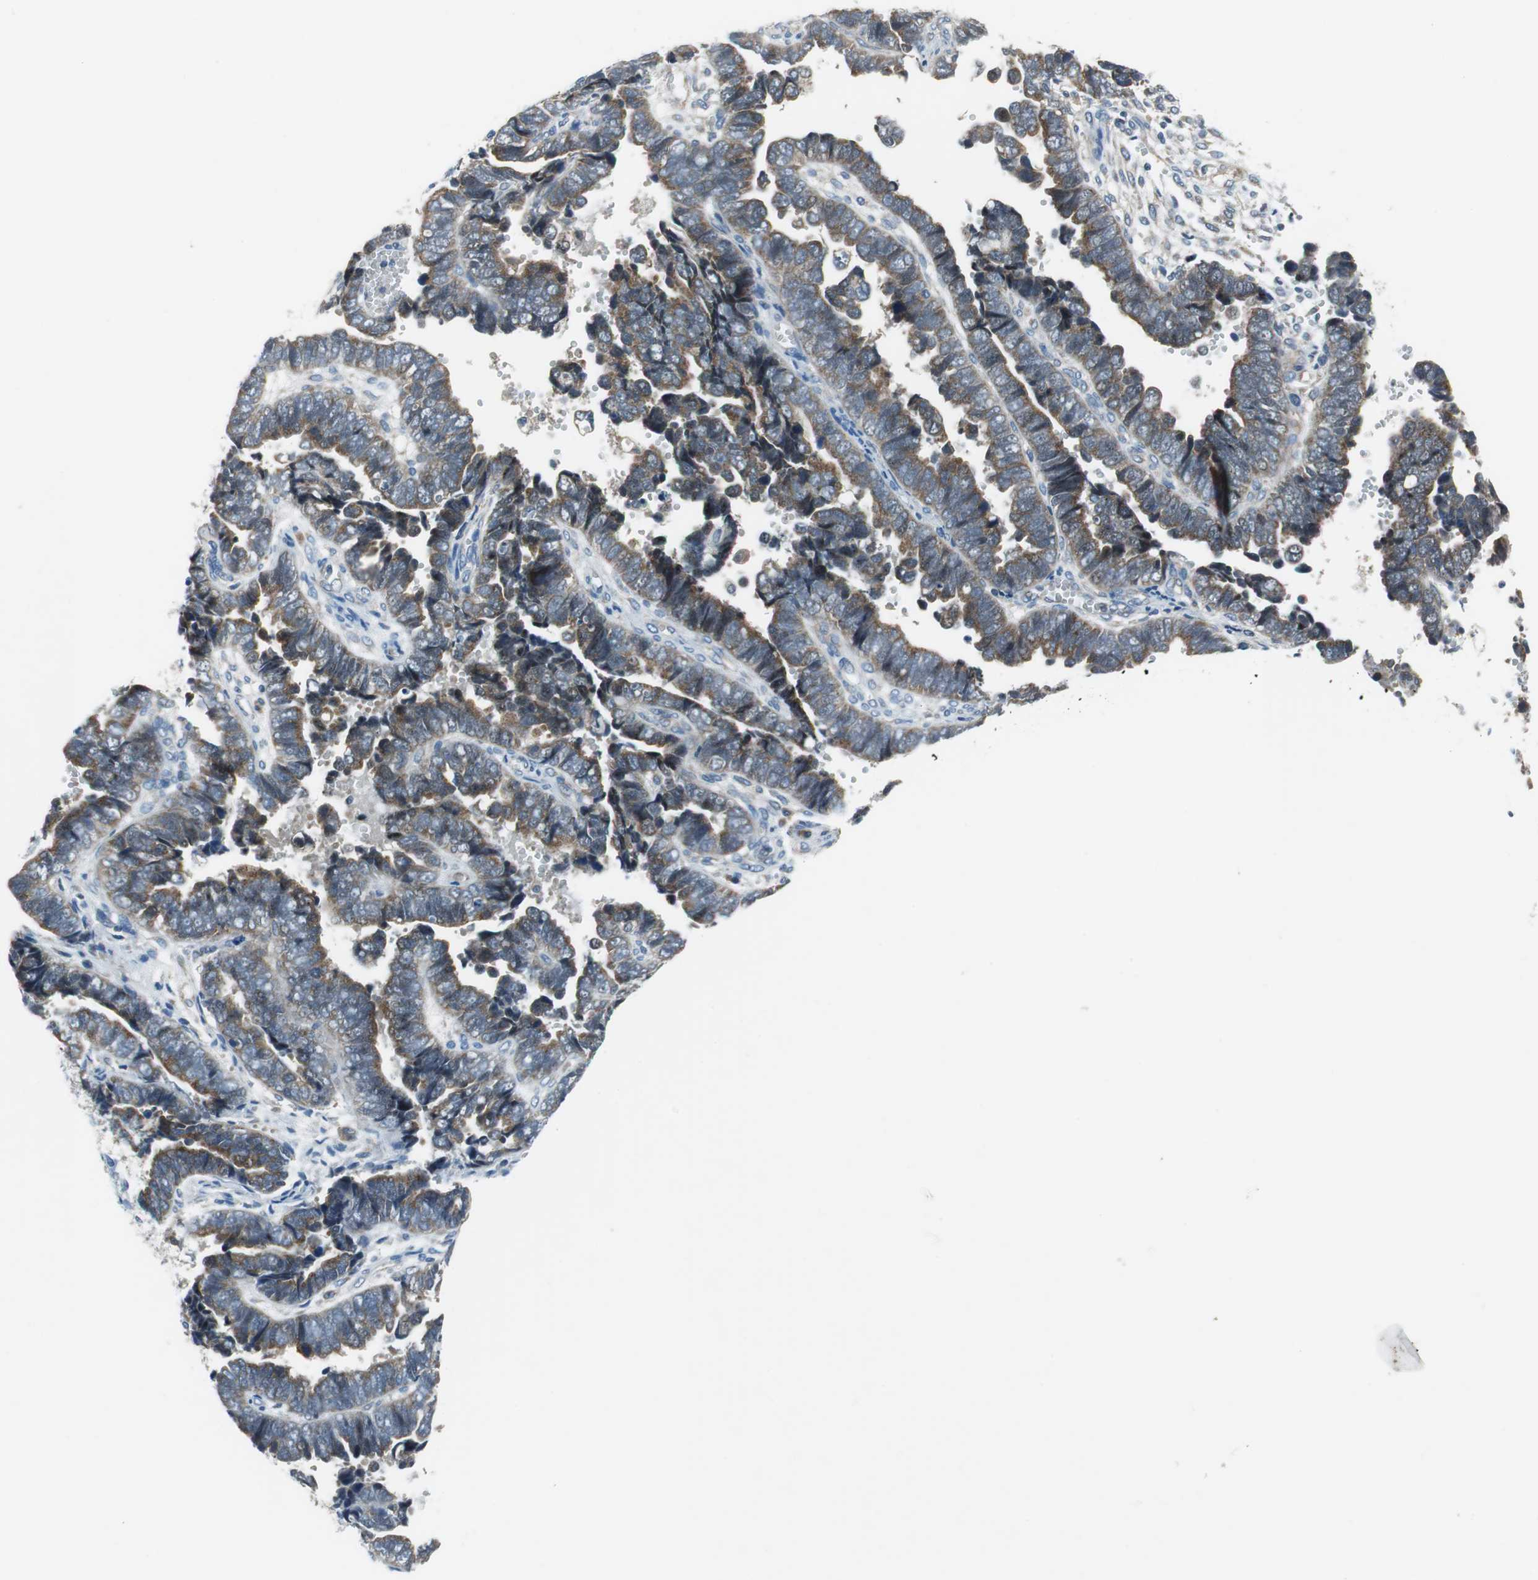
{"staining": {"intensity": "moderate", "quantity": ">75%", "location": "cytoplasmic/membranous"}, "tissue": "endometrial cancer", "cell_type": "Tumor cells", "image_type": "cancer", "snomed": [{"axis": "morphology", "description": "Adenocarcinoma, NOS"}, {"axis": "topography", "description": "Endometrium"}], "caption": "A brown stain highlights moderate cytoplasmic/membranous staining of a protein in human adenocarcinoma (endometrial) tumor cells. (DAB IHC, brown staining for protein, blue staining for nuclei).", "gene": "PLAA", "patient": {"sex": "female", "age": 75}}